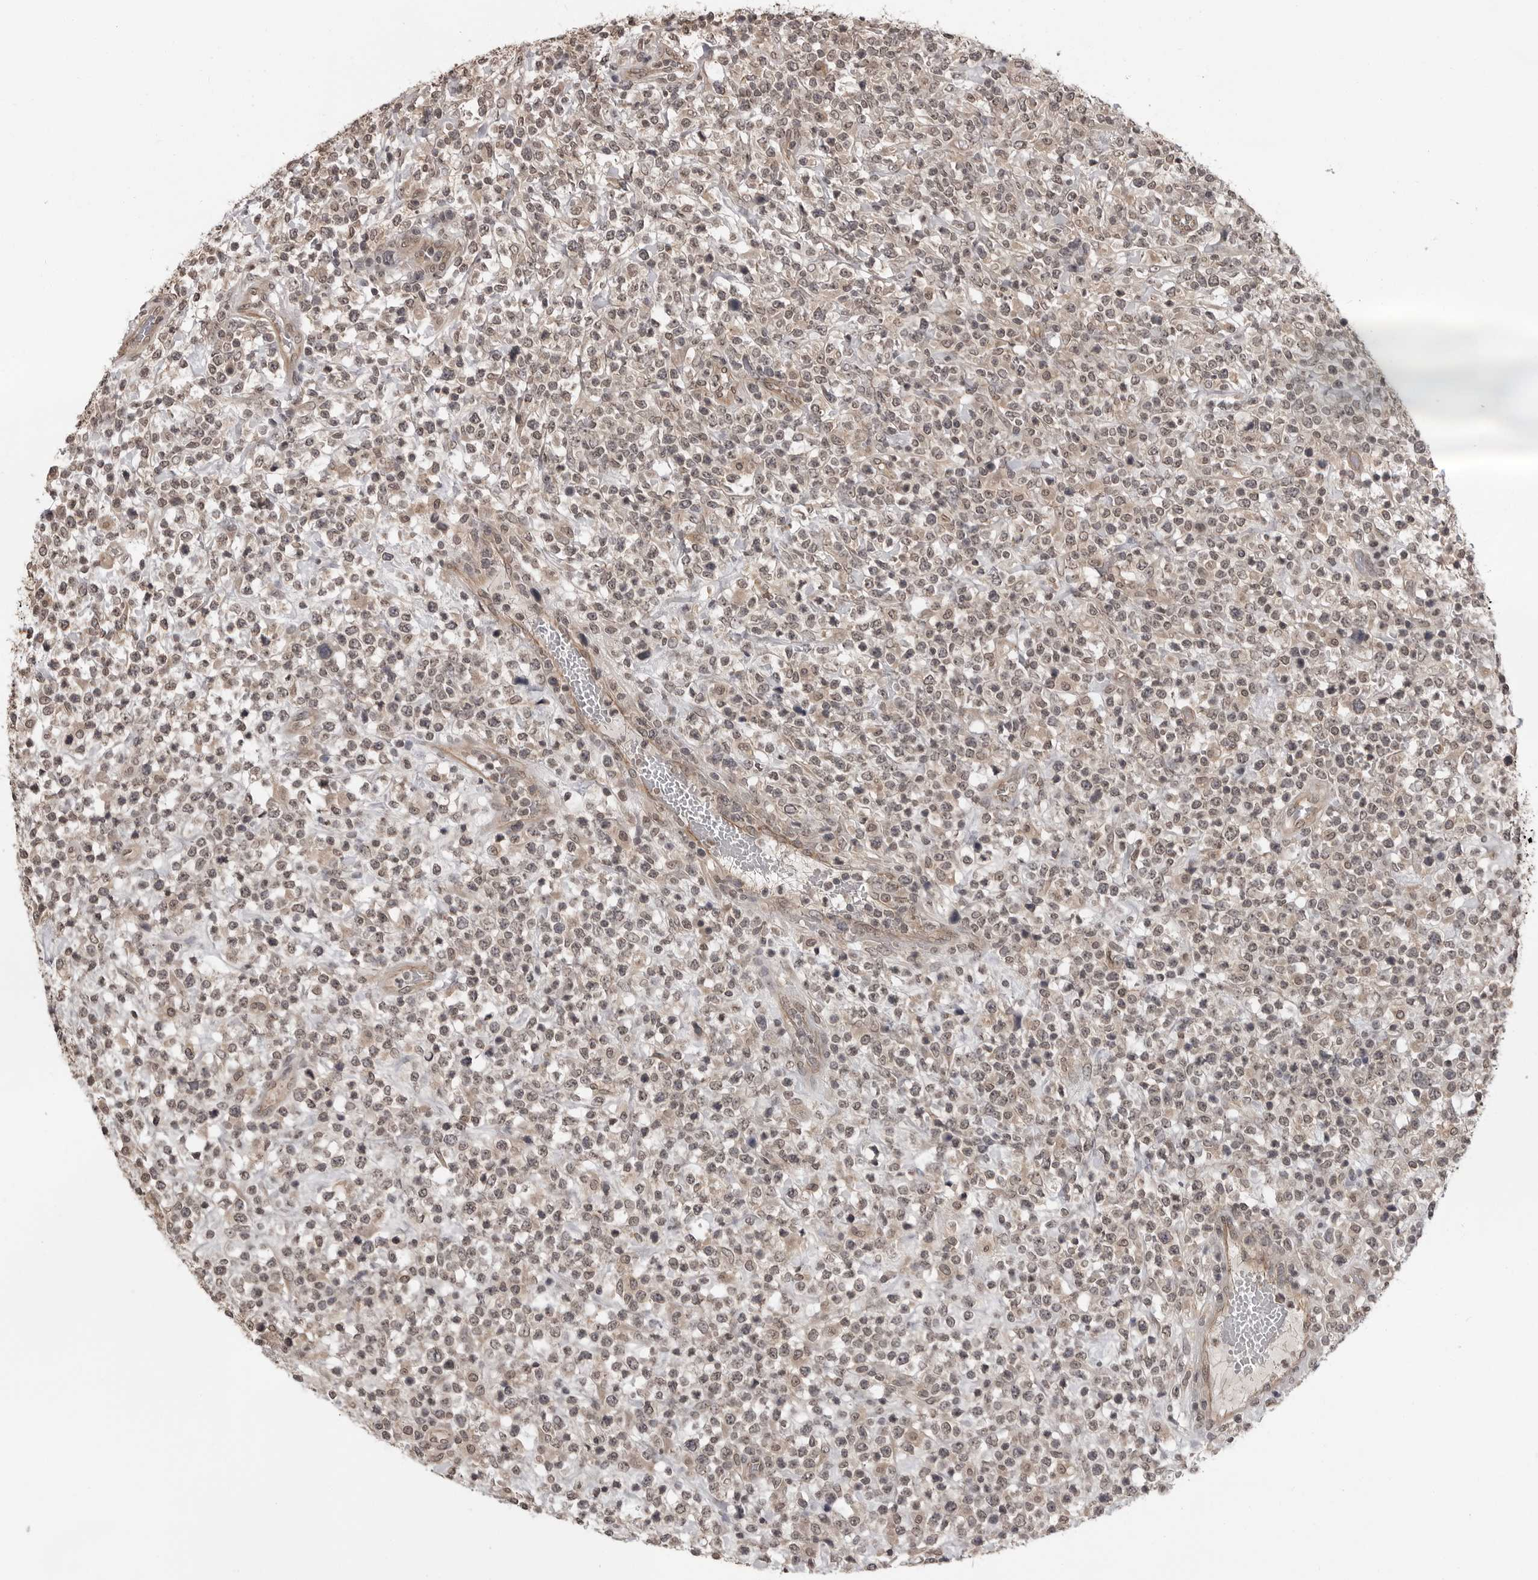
{"staining": {"intensity": "weak", "quantity": "25%-75%", "location": "nuclear"}, "tissue": "lymphoma", "cell_type": "Tumor cells", "image_type": "cancer", "snomed": [{"axis": "morphology", "description": "Malignant lymphoma, non-Hodgkin's type, High grade"}, {"axis": "topography", "description": "Colon"}], "caption": "Weak nuclear positivity is present in approximately 25%-75% of tumor cells in lymphoma.", "gene": "IL24", "patient": {"sex": "female", "age": 53}}